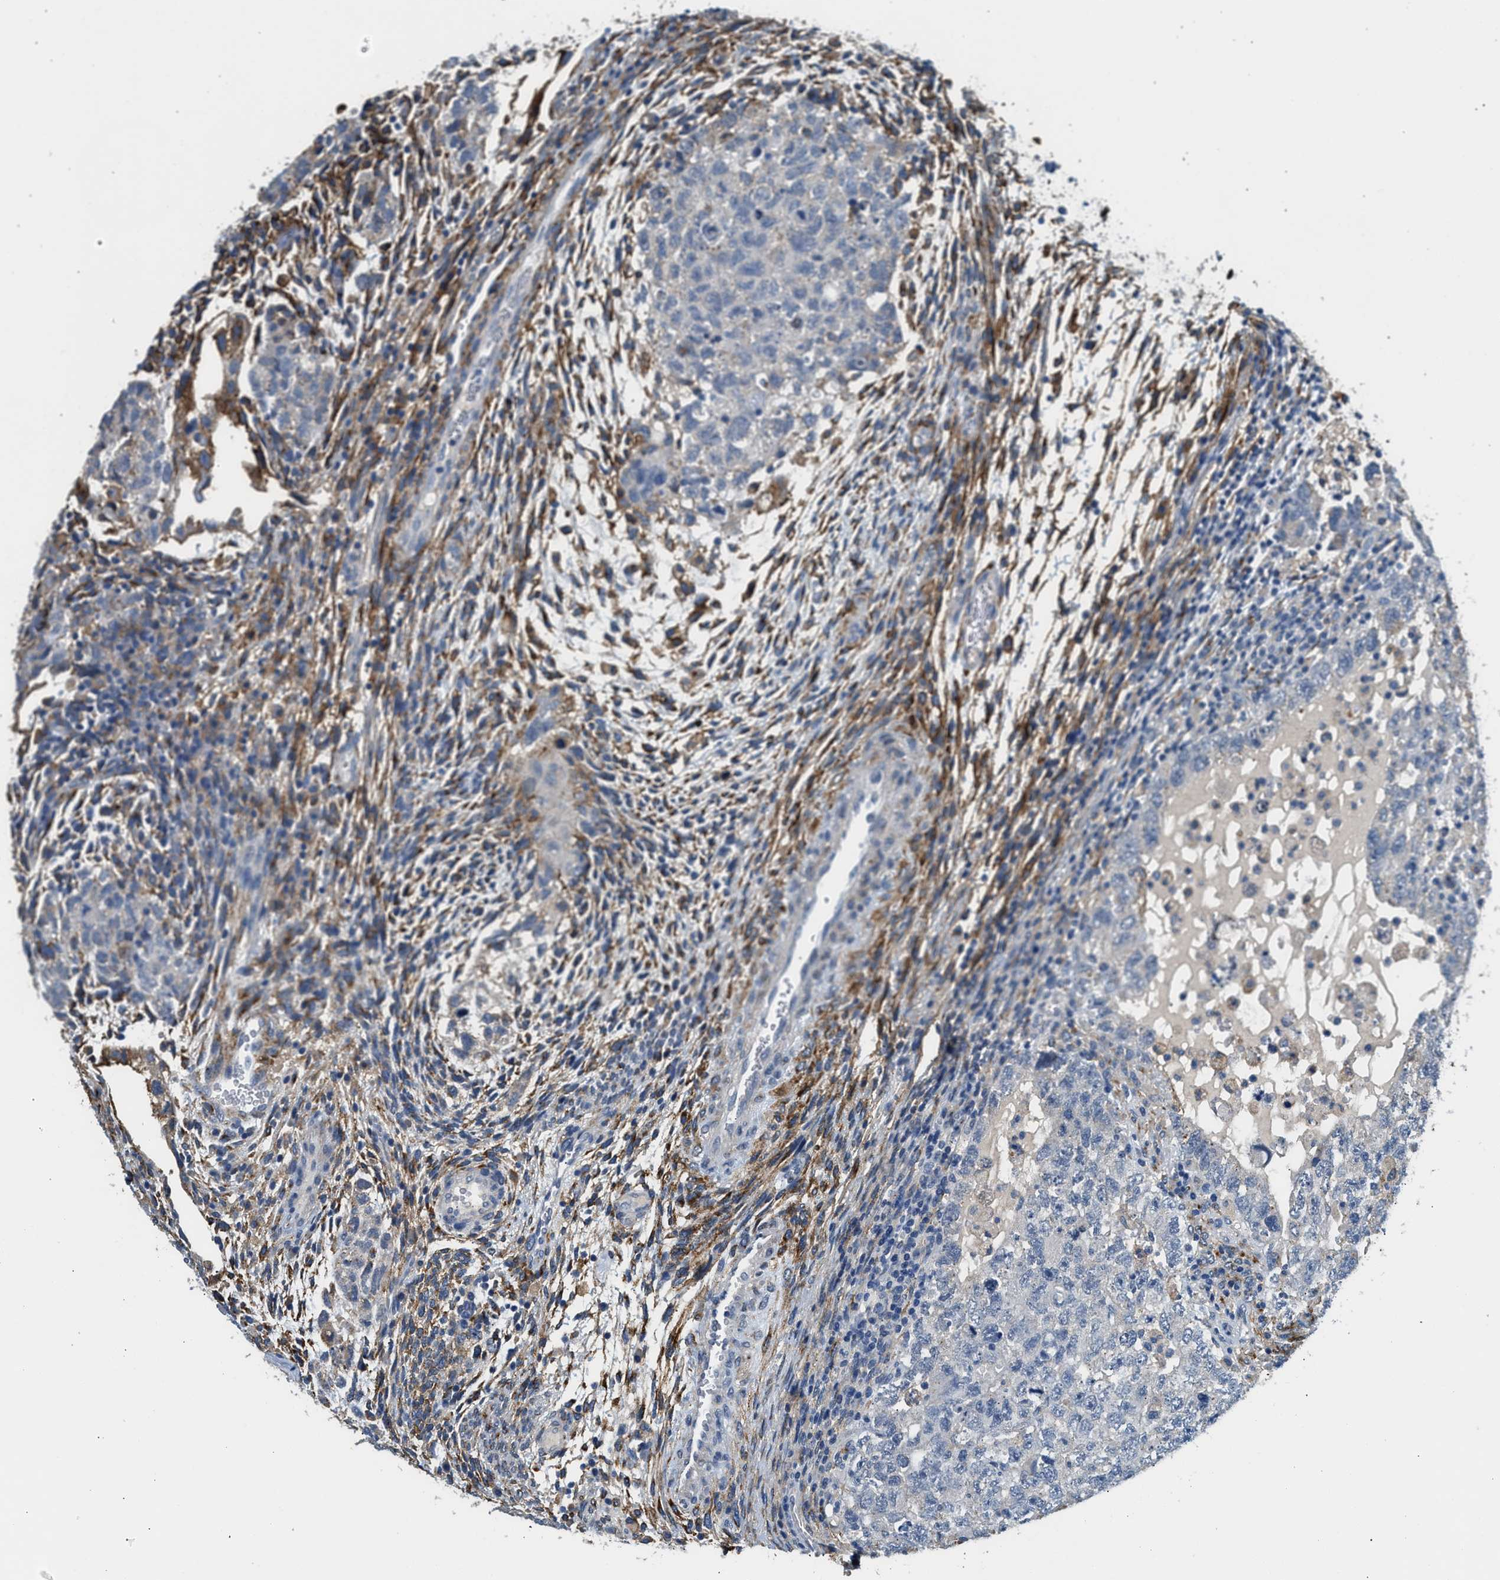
{"staining": {"intensity": "negative", "quantity": "none", "location": "none"}, "tissue": "testis cancer", "cell_type": "Tumor cells", "image_type": "cancer", "snomed": [{"axis": "morphology", "description": "Carcinoma, Embryonal, NOS"}, {"axis": "topography", "description": "Testis"}], "caption": "Protein analysis of testis embryonal carcinoma exhibits no significant staining in tumor cells.", "gene": "LRP1", "patient": {"sex": "male", "age": 36}}